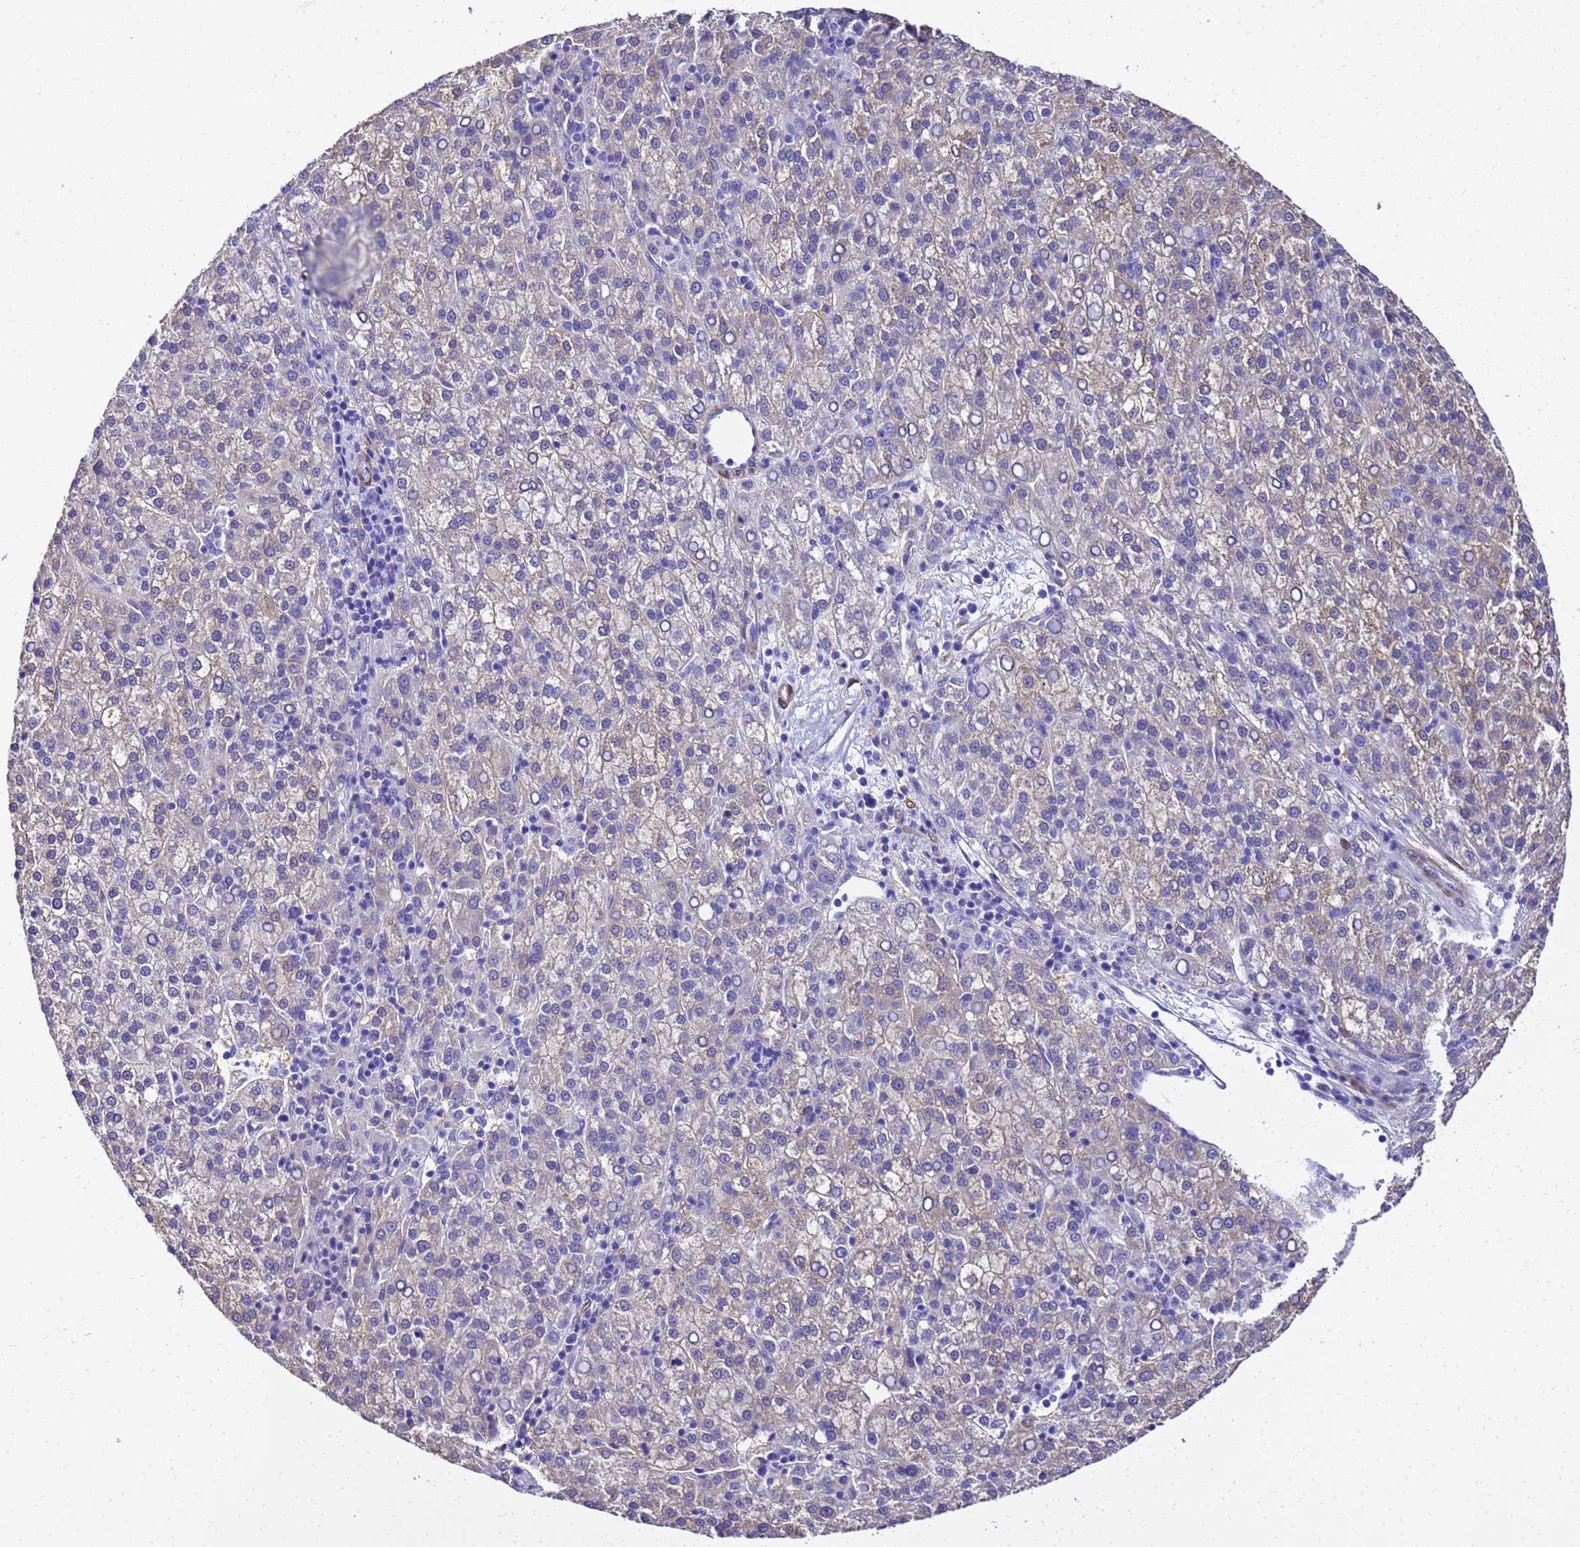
{"staining": {"intensity": "negative", "quantity": "none", "location": "none"}, "tissue": "liver cancer", "cell_type": "Tumor cells", "image_type": "cancer", "snomed": [{"axis": "morphology", "description": "Carcinoma, Hepatocellular, NOS"}, {"axis": "topography", "description": "Liver"}], "caption": "DAB immunohistochemical staining of liver hepatocellular carcinoma demonstrates no significant expression in tumor cells. (Brightfield microscopy of DAB (3,3'-diaminobenzidine) immunohistochemistry (IHC) at high magnification).", "gene": "HSPB6", "patient": {"sex": "female", "age": 58}}